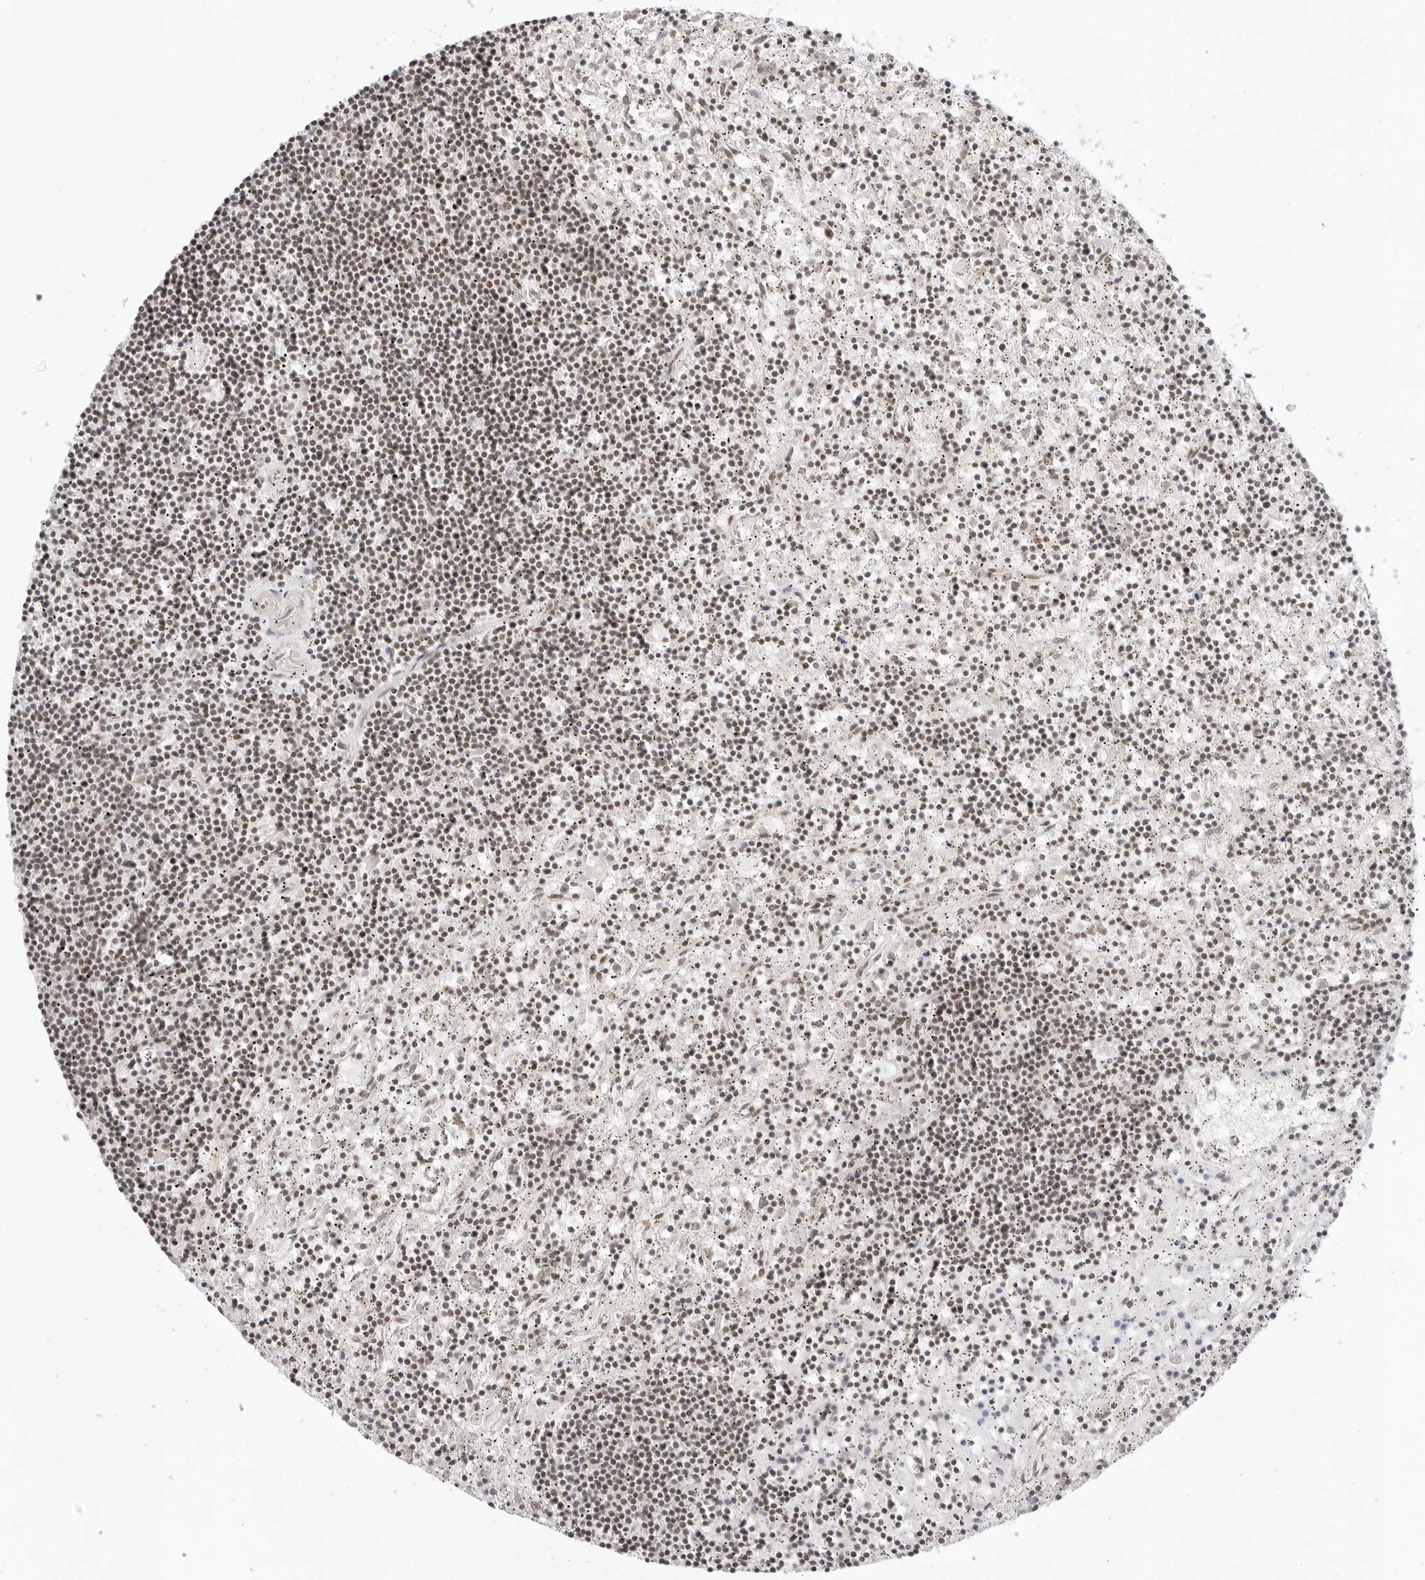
{"staining": {"intensity": "weak", "quantity": "25%-75%", "location": "nuclear"}, "tissue": "lymphoma", "cell_type": "Tumor cells", "image_type": "cancer", "snomed": [{"axis": "morphology", "description": "Malignant lymphoma, non-Hodgkin's type, Low grade"}, {"axis": "topography", "description": "Spleen"}], "caption": "Tumor cells reveal weak nuclear positivity in about 25%-75% of cells in malignant lymphoma, non-Hodgkin's type (low-grade).", "gene": "TCIM", "patient": {"sex": "male", "age": 76}}